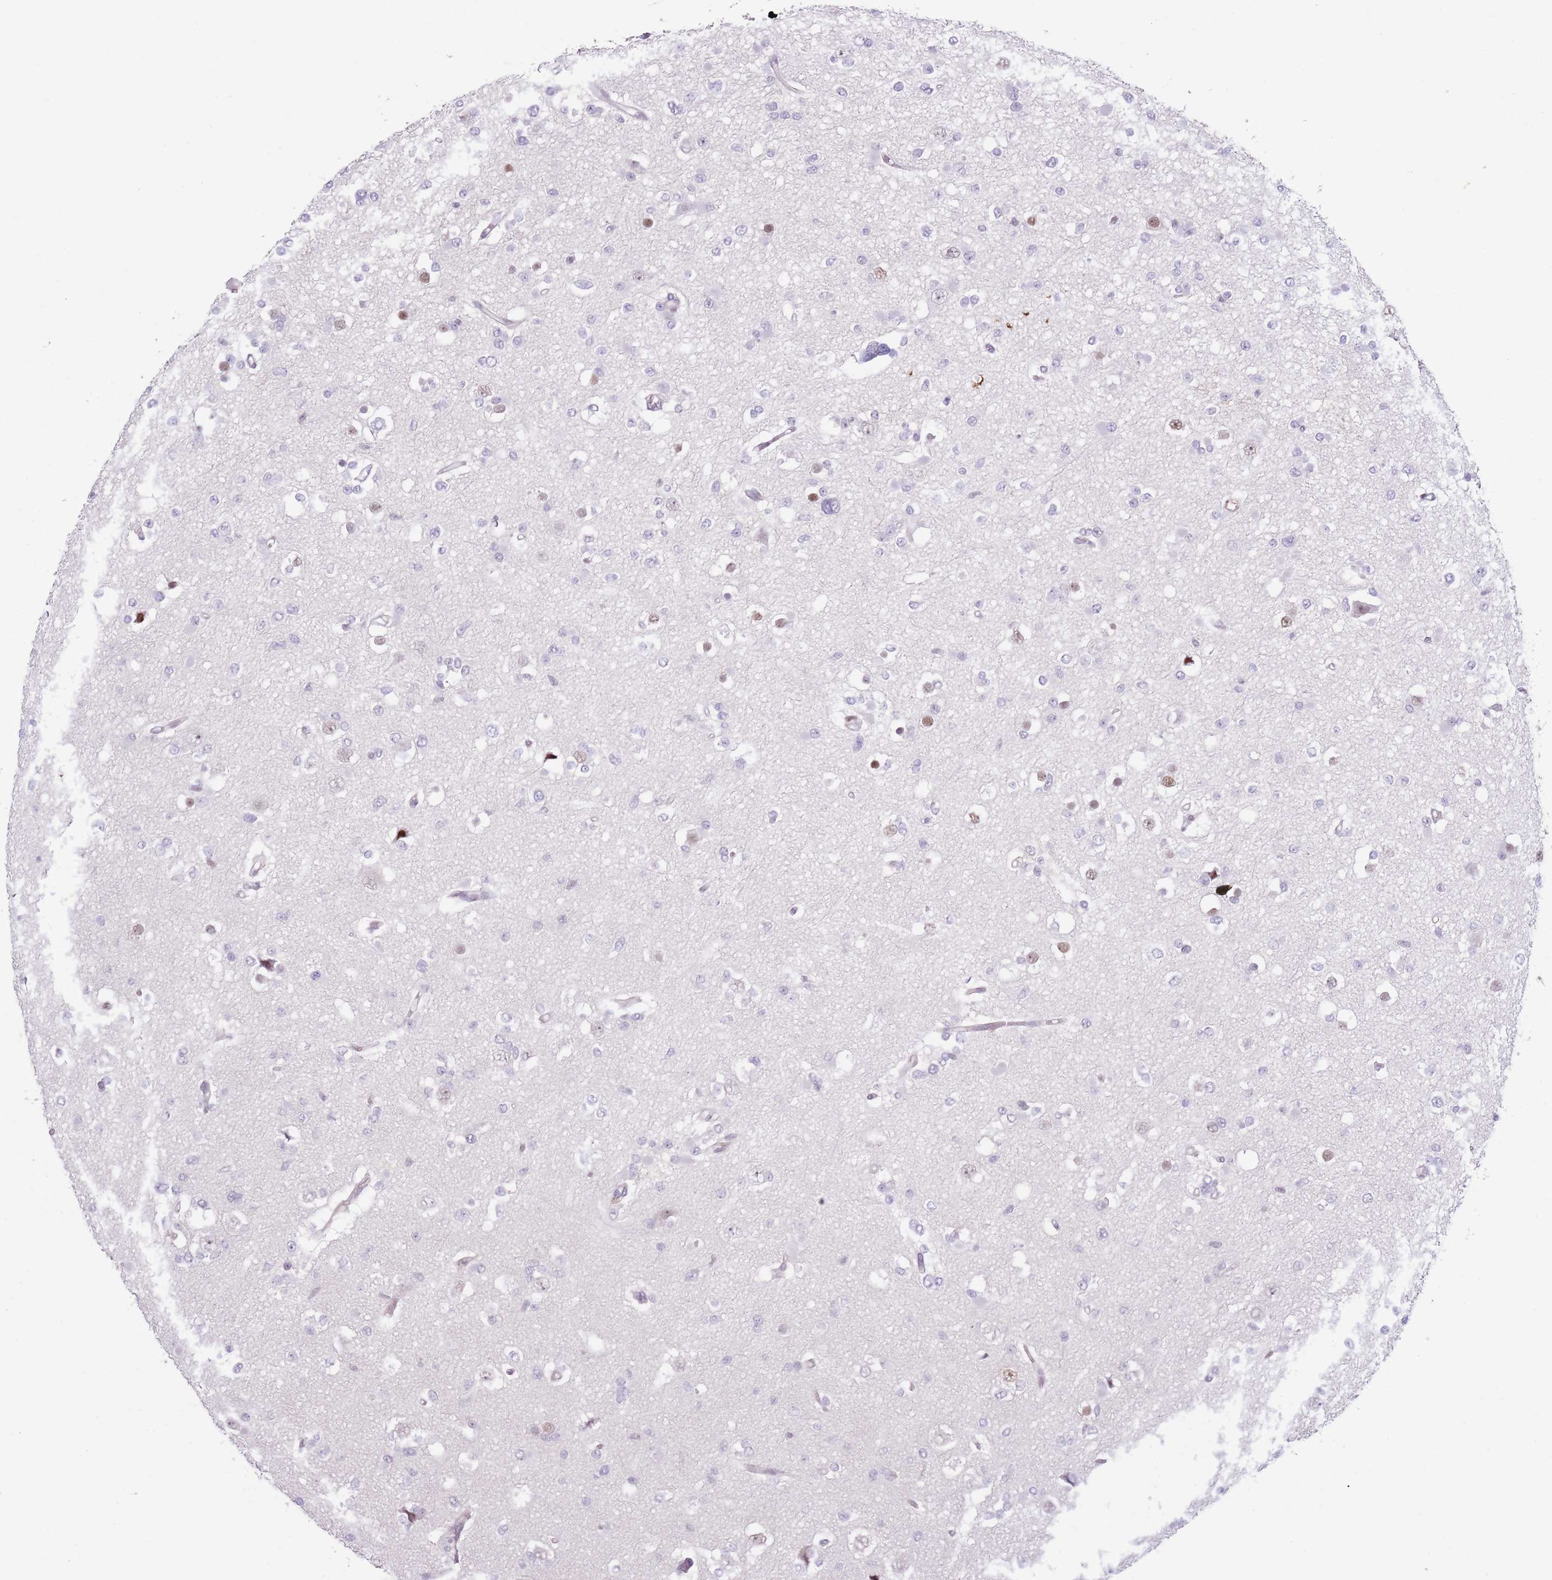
{"staining": {"intensity": "negative", "quantity": "none", "location": "none"}, "tissue": "glioma", "cell_type": "Tumor cells", "image_type": "cancer", "snomed": [{"axis": "morphology", "description": "Glioma, malignant, Low grade"}, {"axis": "topography", "description": "Brain"}], "caption": "This is an IHC photomicrograph of glioma. There is no expression in tumor cells.", "gene": "MFSD10", "patient": {"sex": "female", "age": 22}}